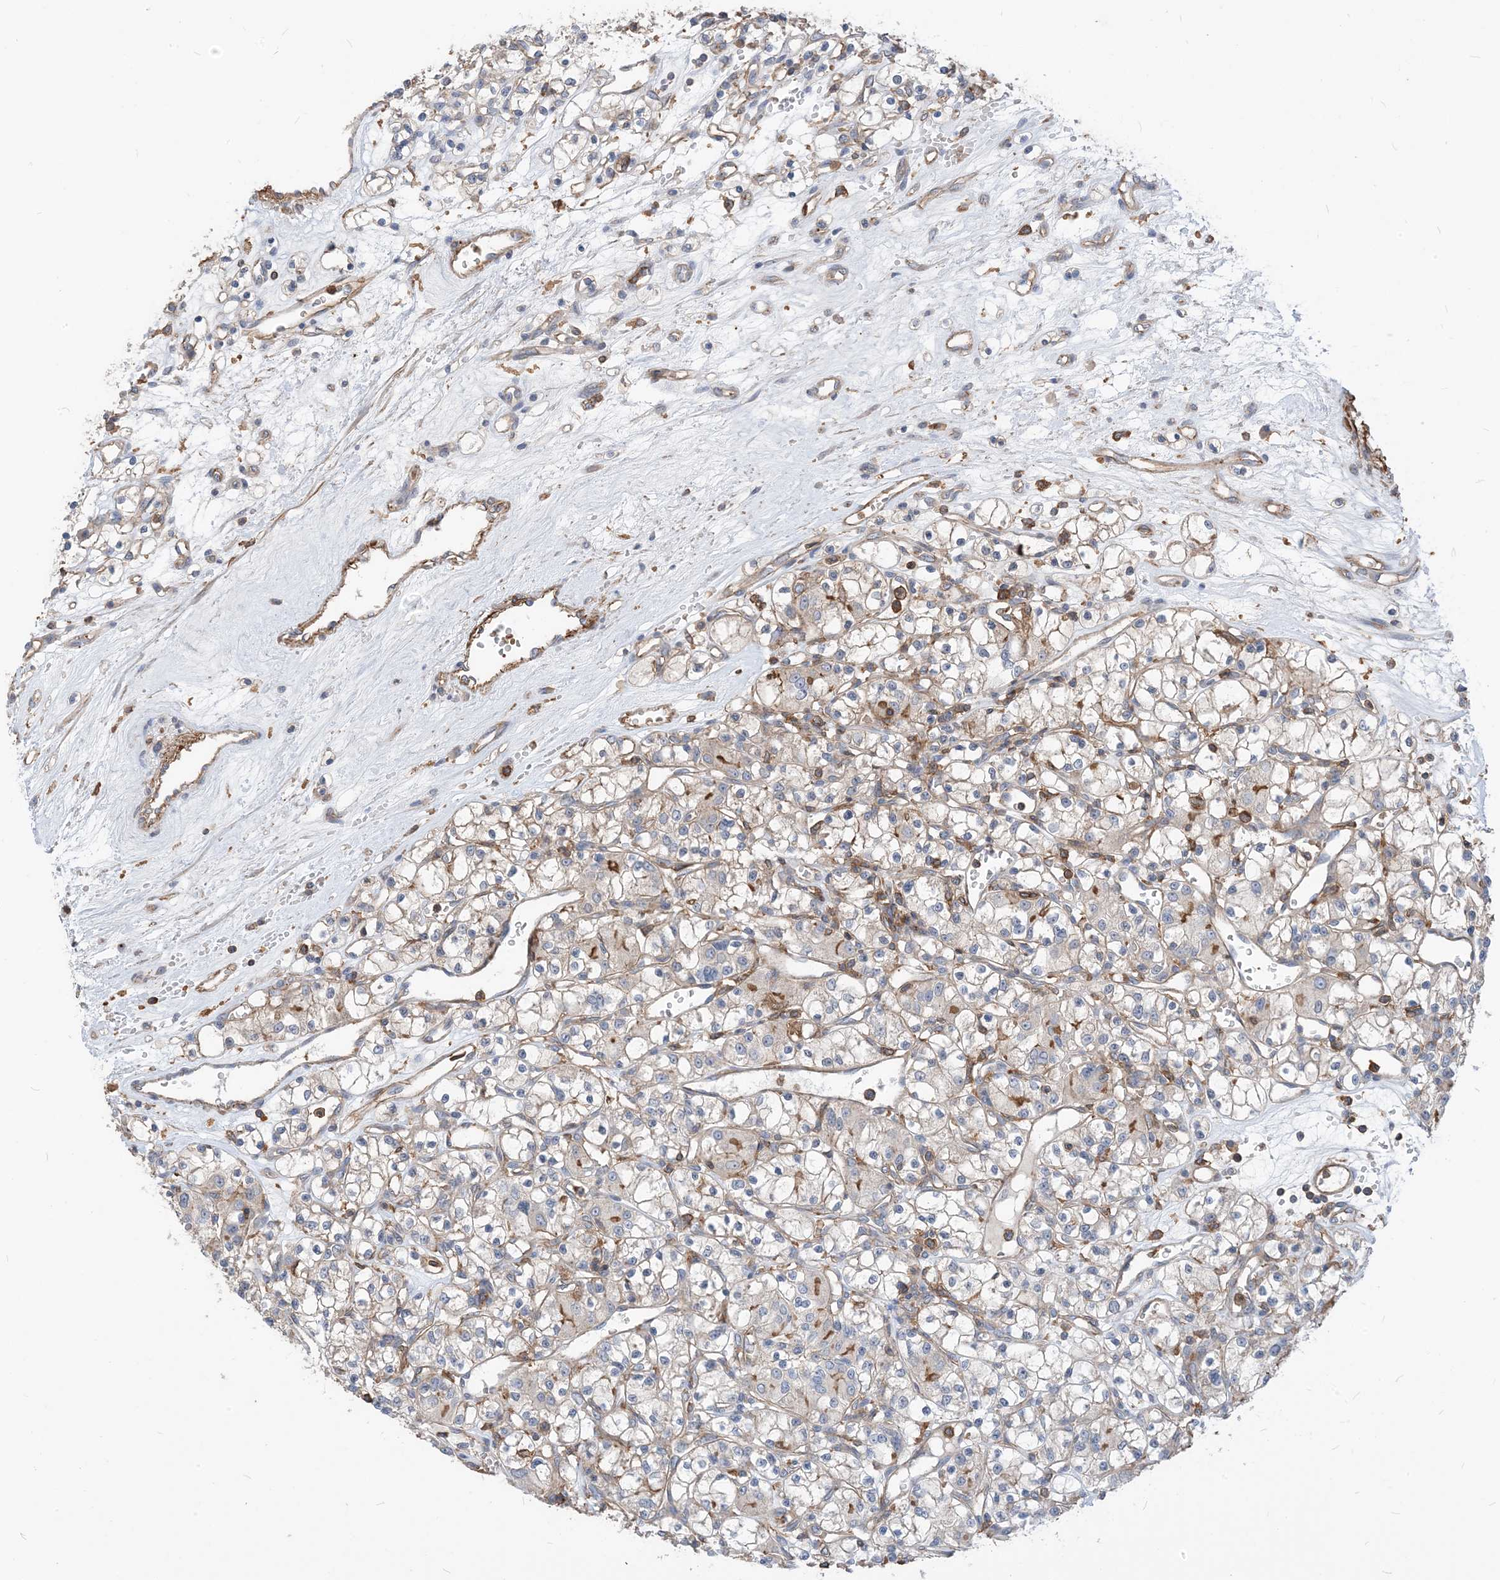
{"staining": {"intensity": "negative", "quantity": "none", "location": "none"}, "tissue": "renal cancer", "cell_type": "Tumor cells", "image_type": "cancer", "snomed": [{"axis": "morphology", "description": "Adenocarcinoma, NOS"}, {"axis": "topography", "description": "Kidney"}], "caption": "There is no significant positivity in tumor cells of renal adenocarcinoma.", "gene": "PARVG", "patient": {"sex": "female", "age": 59}}